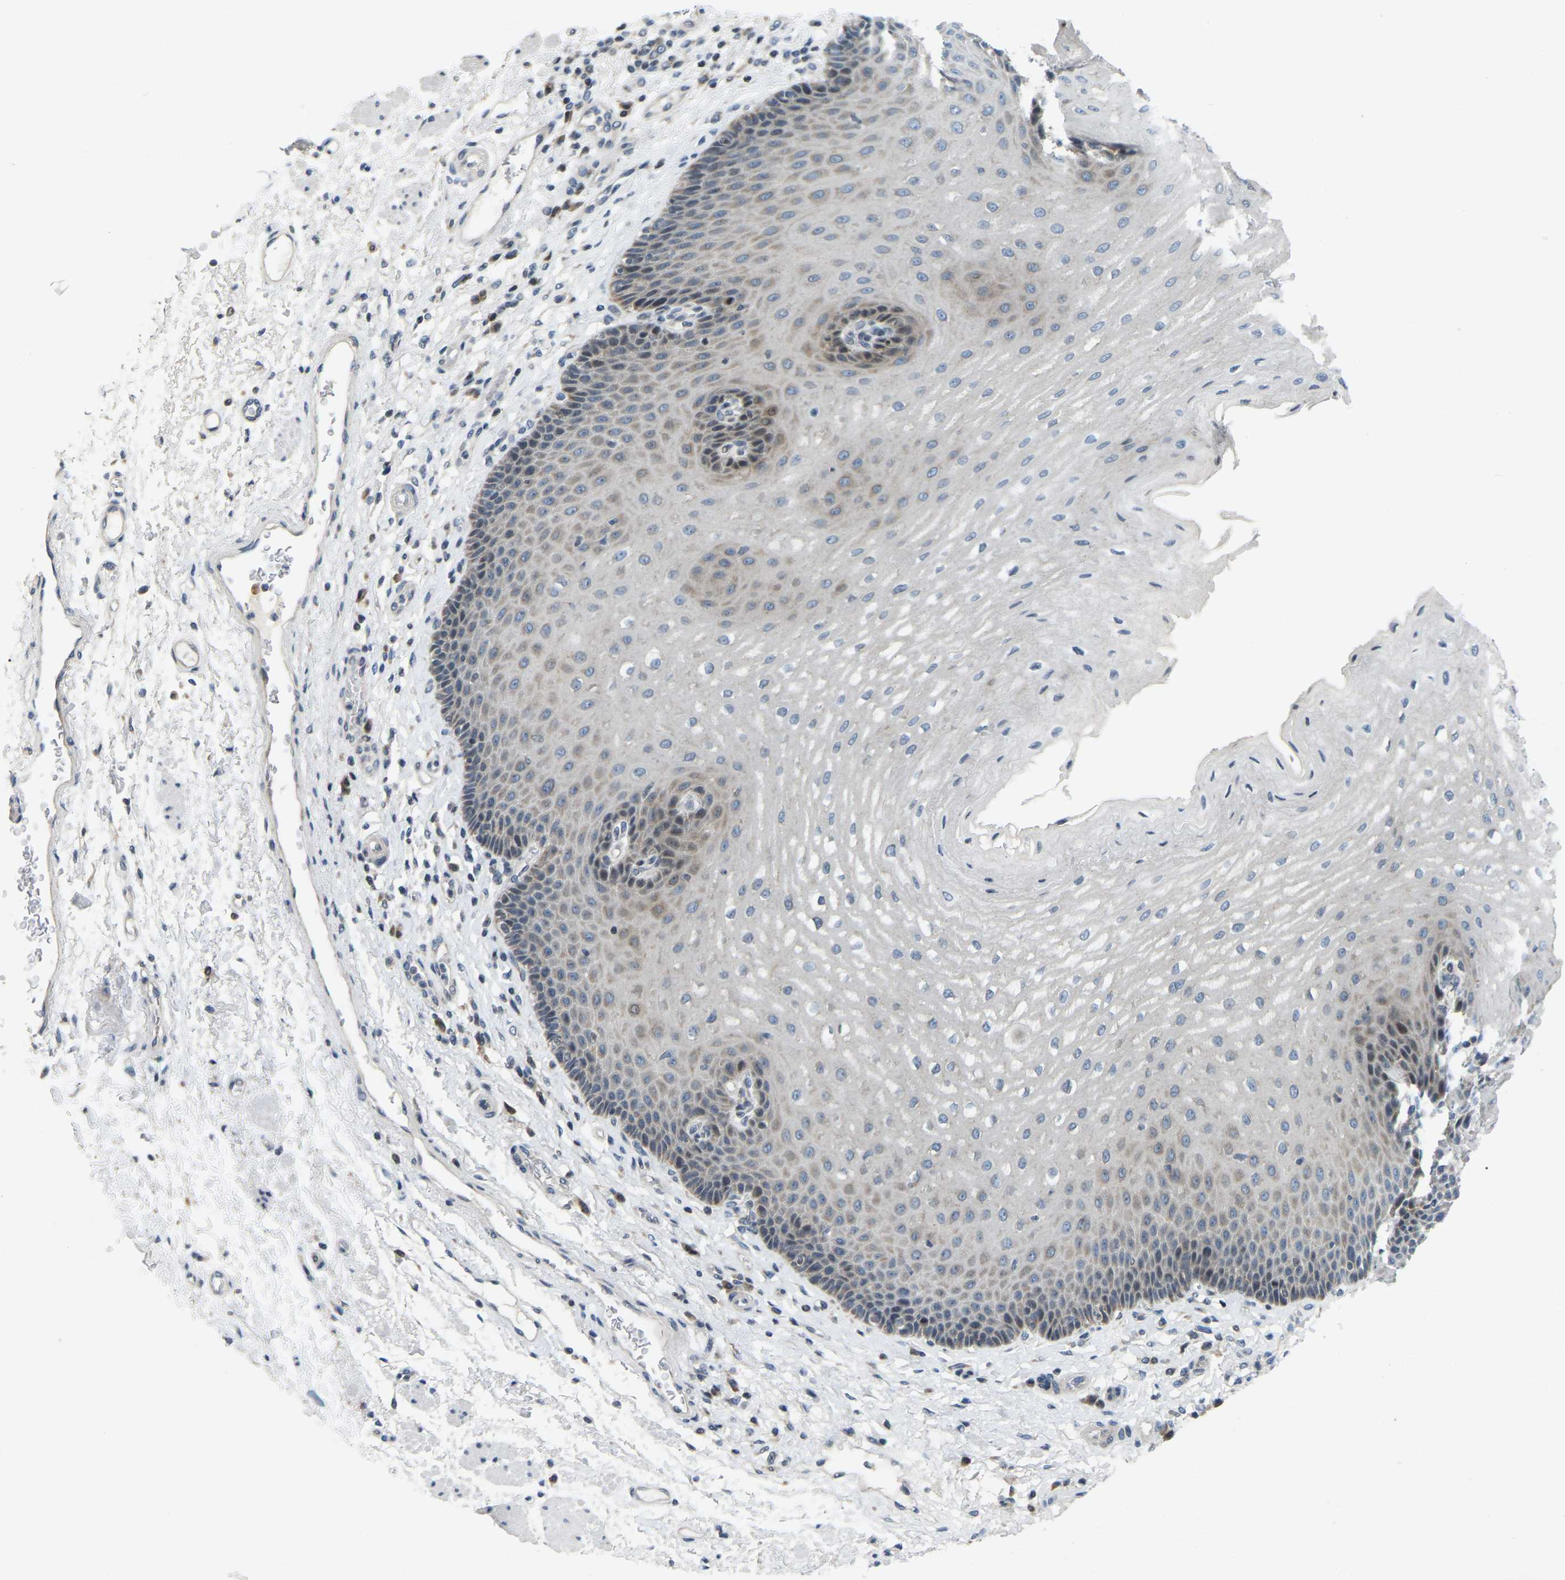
{"staining": {"intensity": "weak", "quantity": "<25%", "location": "cytoplasmic/membranous"}, "tissue": "esophagus", "cell_type": "Squamous epithelial cells", "image_type": "normal", "snomed": [{"axis": "morphology", "description": "Normal tissue, NOS"}, {"axis": "topography", "description": "Esophagus"}], "caption": "Squamous epithelial cells are negative for brown protein staining in unremarkable esophagus. (Brightfield microscopy of DAB (3,3'-diaminobenzidine) immunohistochemistry at high magnification).", "gene": "ENSG00000283765", "patient": {"sex": "male", "age": 54}}